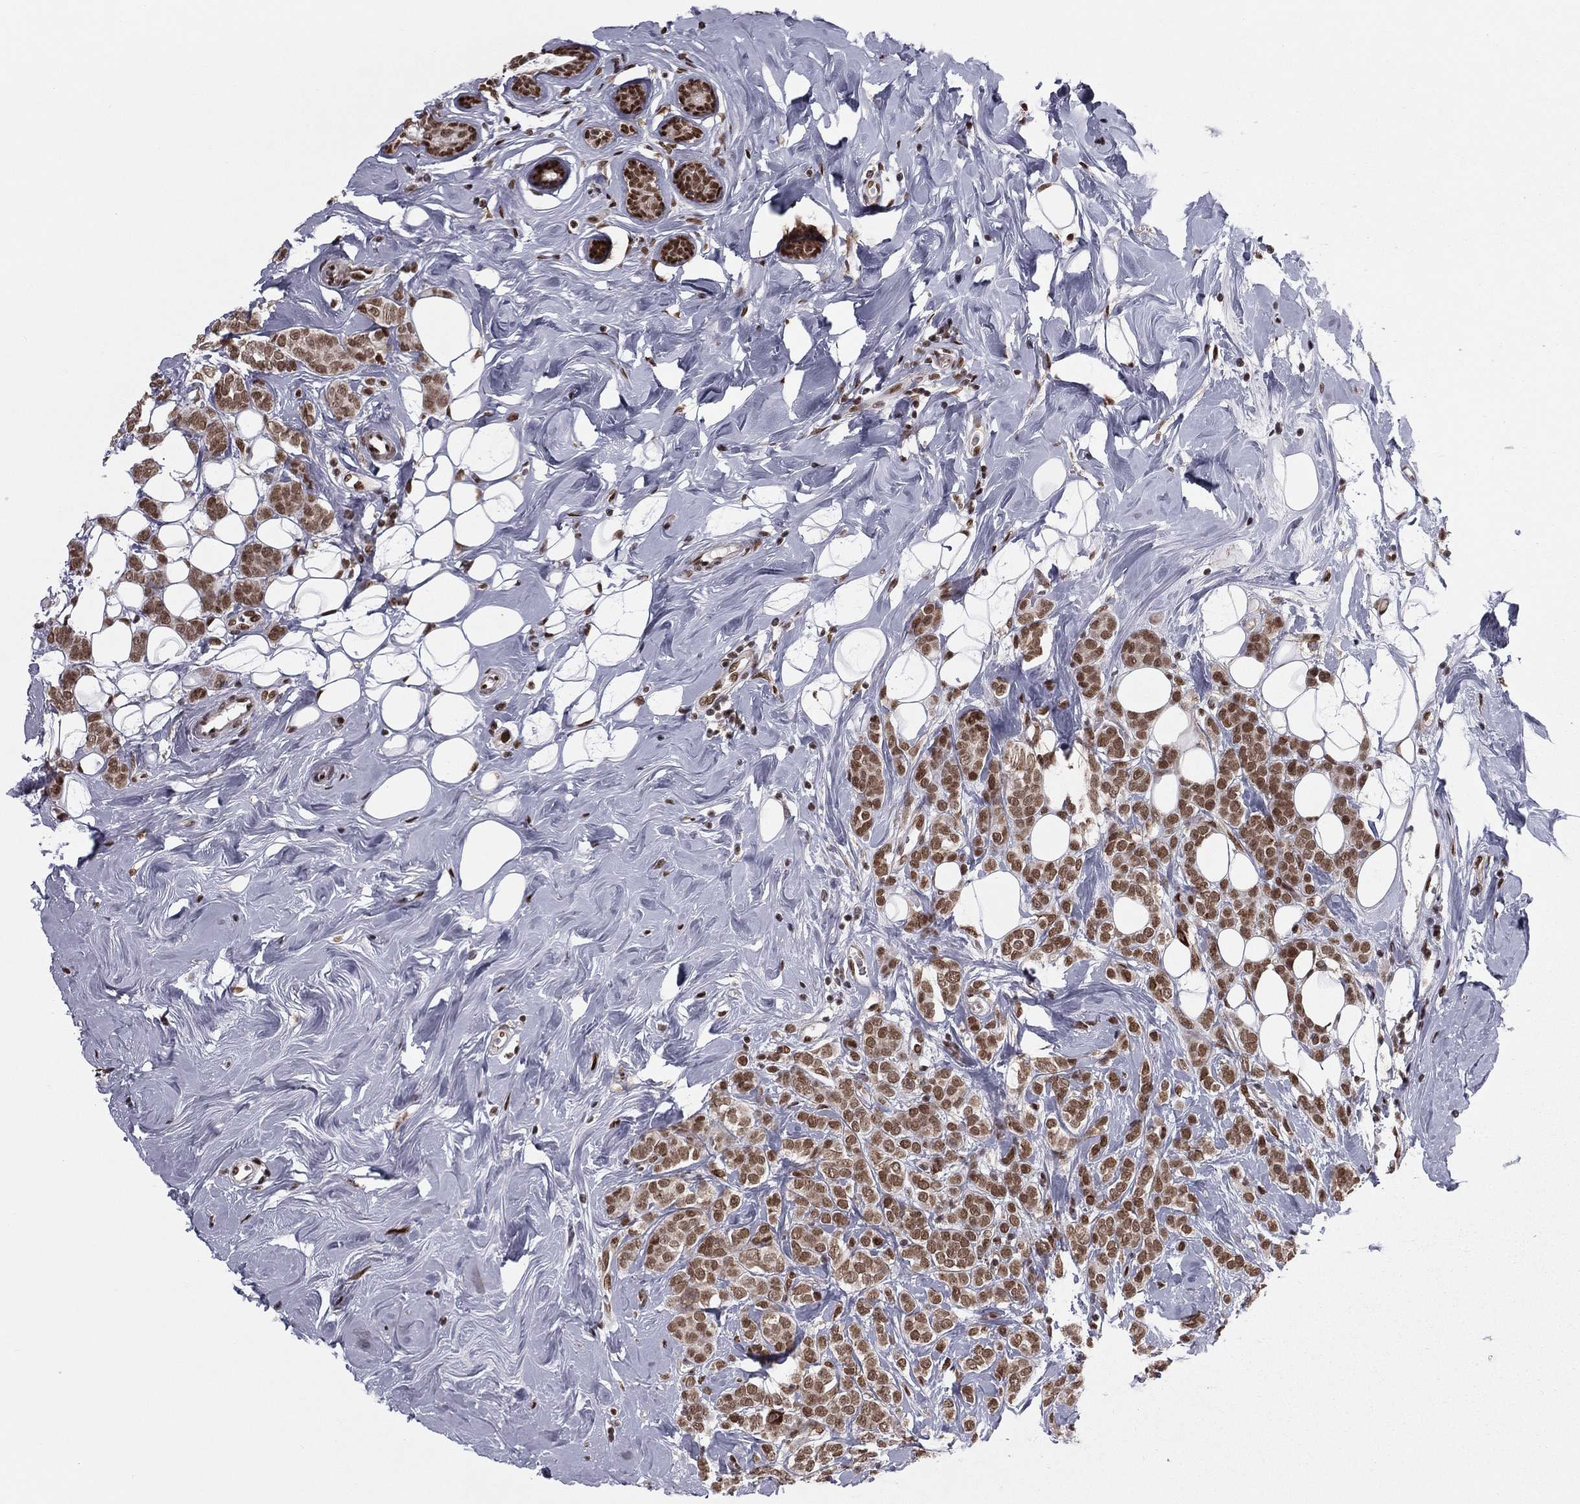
{"staining": {"intensity": "moderate", "quantity": ">75%", "location": "nuclear"}, "tissue": "breast cancer", "cell_type": "Tumor cells", "image_type": "cancer", "snomed": [{"axis": "morphology", "description": "Lobular carcinoma"}, {"axis": "topography", "description": "Breast"}], "caption": "IHC (DAB (3,3'-diaminobenzidine)) staining of human breast cancer shows moderate nuclear protein staining in about >75% of tumor cells.", "gene": "NFYB", "patient": {"sex": "female", "age": 49}}